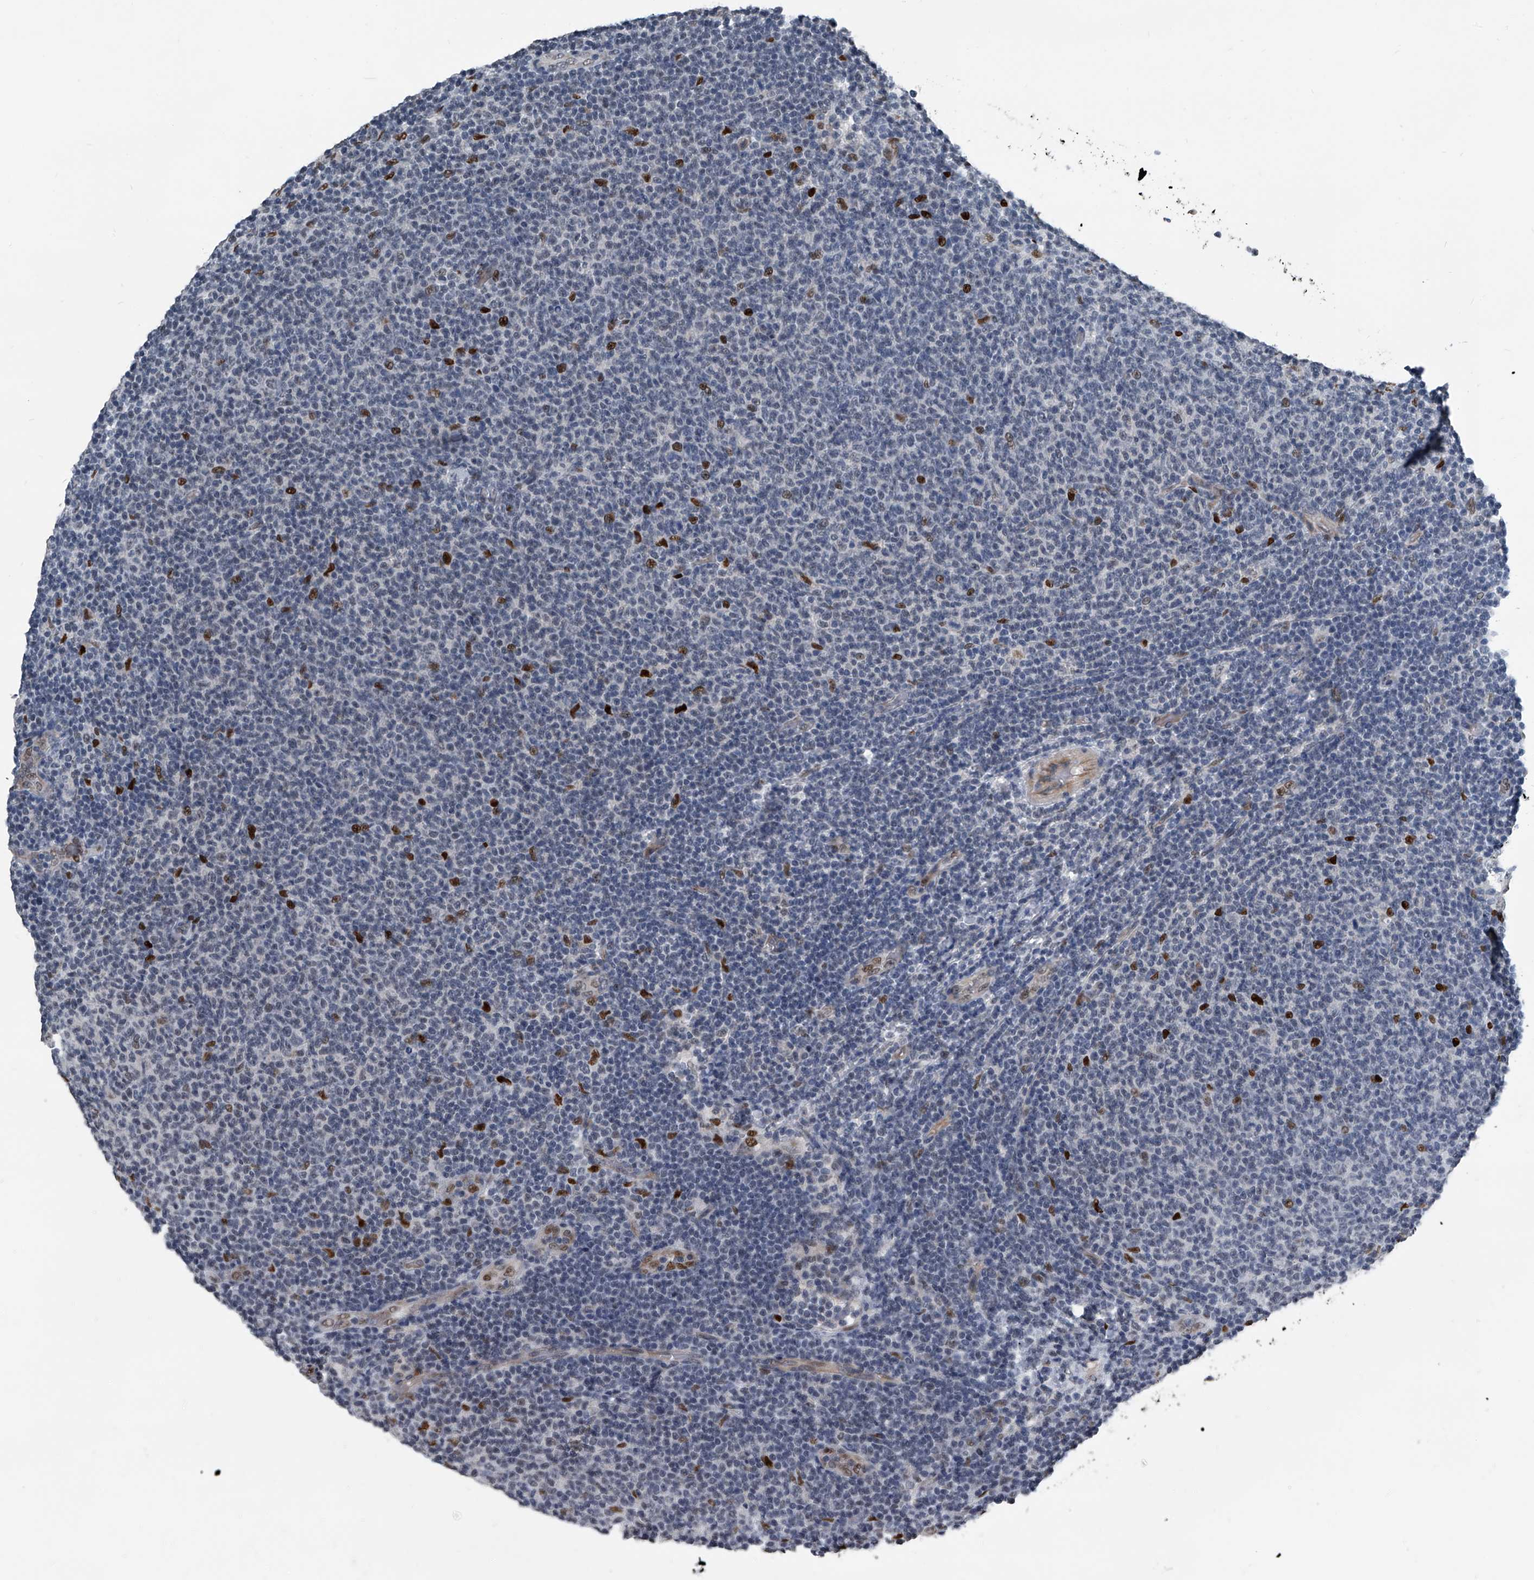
{"staining": {"intensity": "negative", "quantity": "none", "location": "none"}, "tissue": "lymphoma", "cell_type": "Tumor cells", "image_type": "cancer", "snomed": [{"axis": "morphology", "description": "Malignant lymphoma, non-Hodgkin's type, Low grade"}, {"axis": "topography", "description": "Lymph node"}], "caption": "High magnification brightfield microscopy of malignant lymphoma, non-Hodgkin's type (low-grade) stained with DAB (3,3'-diaminobenzidine) (brown) and counterstained with hematoxylin (blue): tumor cells show no significant positivity.", "gene": "MEN1", "patient": {"sex": "male", "age": 66}}